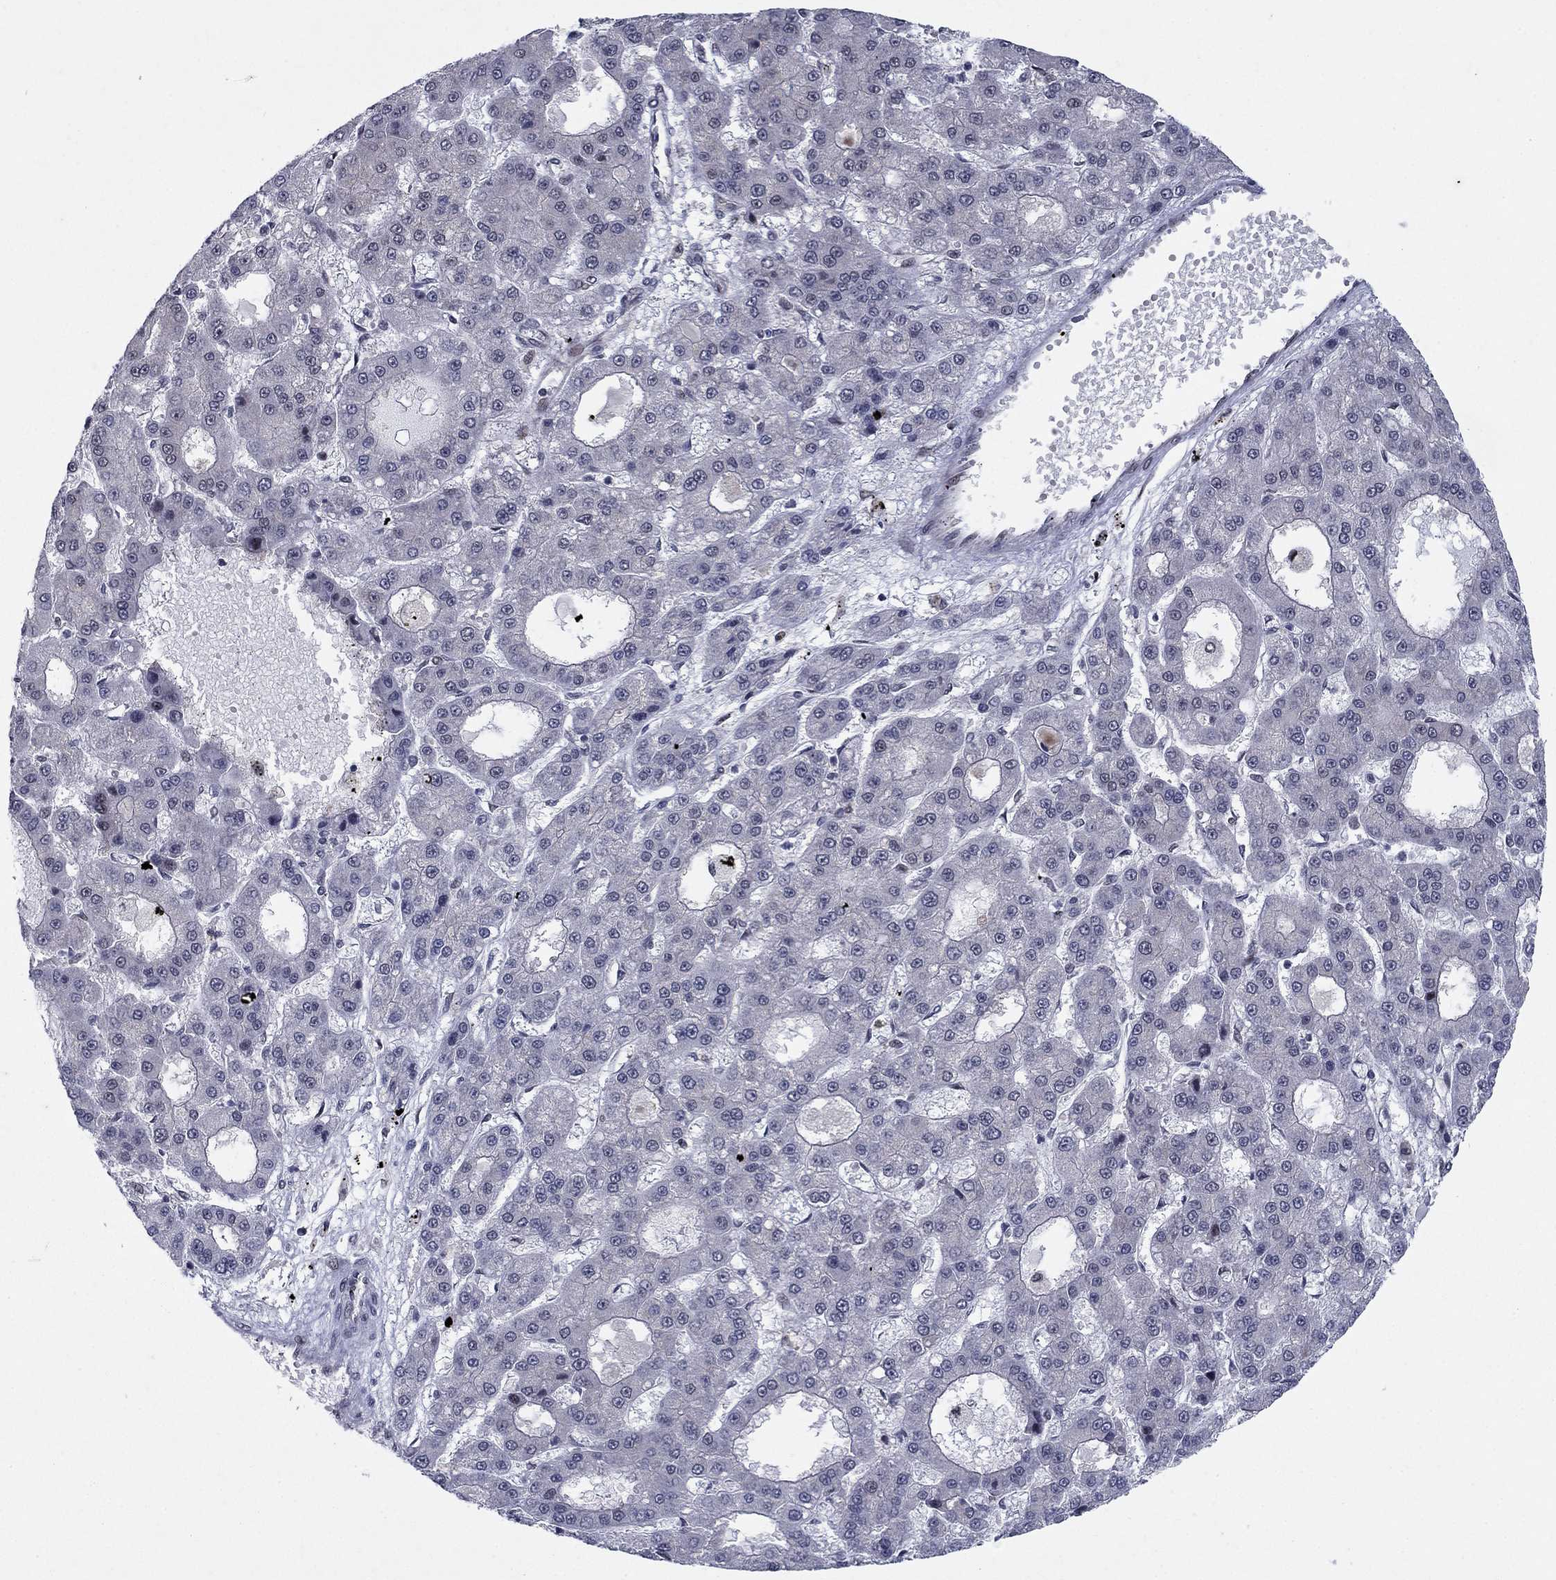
{"staining": {"intensity": "negative", "quantity": "none", "location": "none"}, "tissue": "liver cancer", "cell_type": "Tumor cells", "image_type": "cancer", "snomed": [{"axis": "morphology", "description": "Carcinoma, Hepatocellular, NOS"}, {"axis": "topography", "description": "Liver"}], "caption": "A high-resolution image shows IHC staining of hepatocellular carcinoma (liver), which shows no significant staining in tumor cells.", "gene": "PSMC1", "patient": {"sex": "male", "age": 70}}